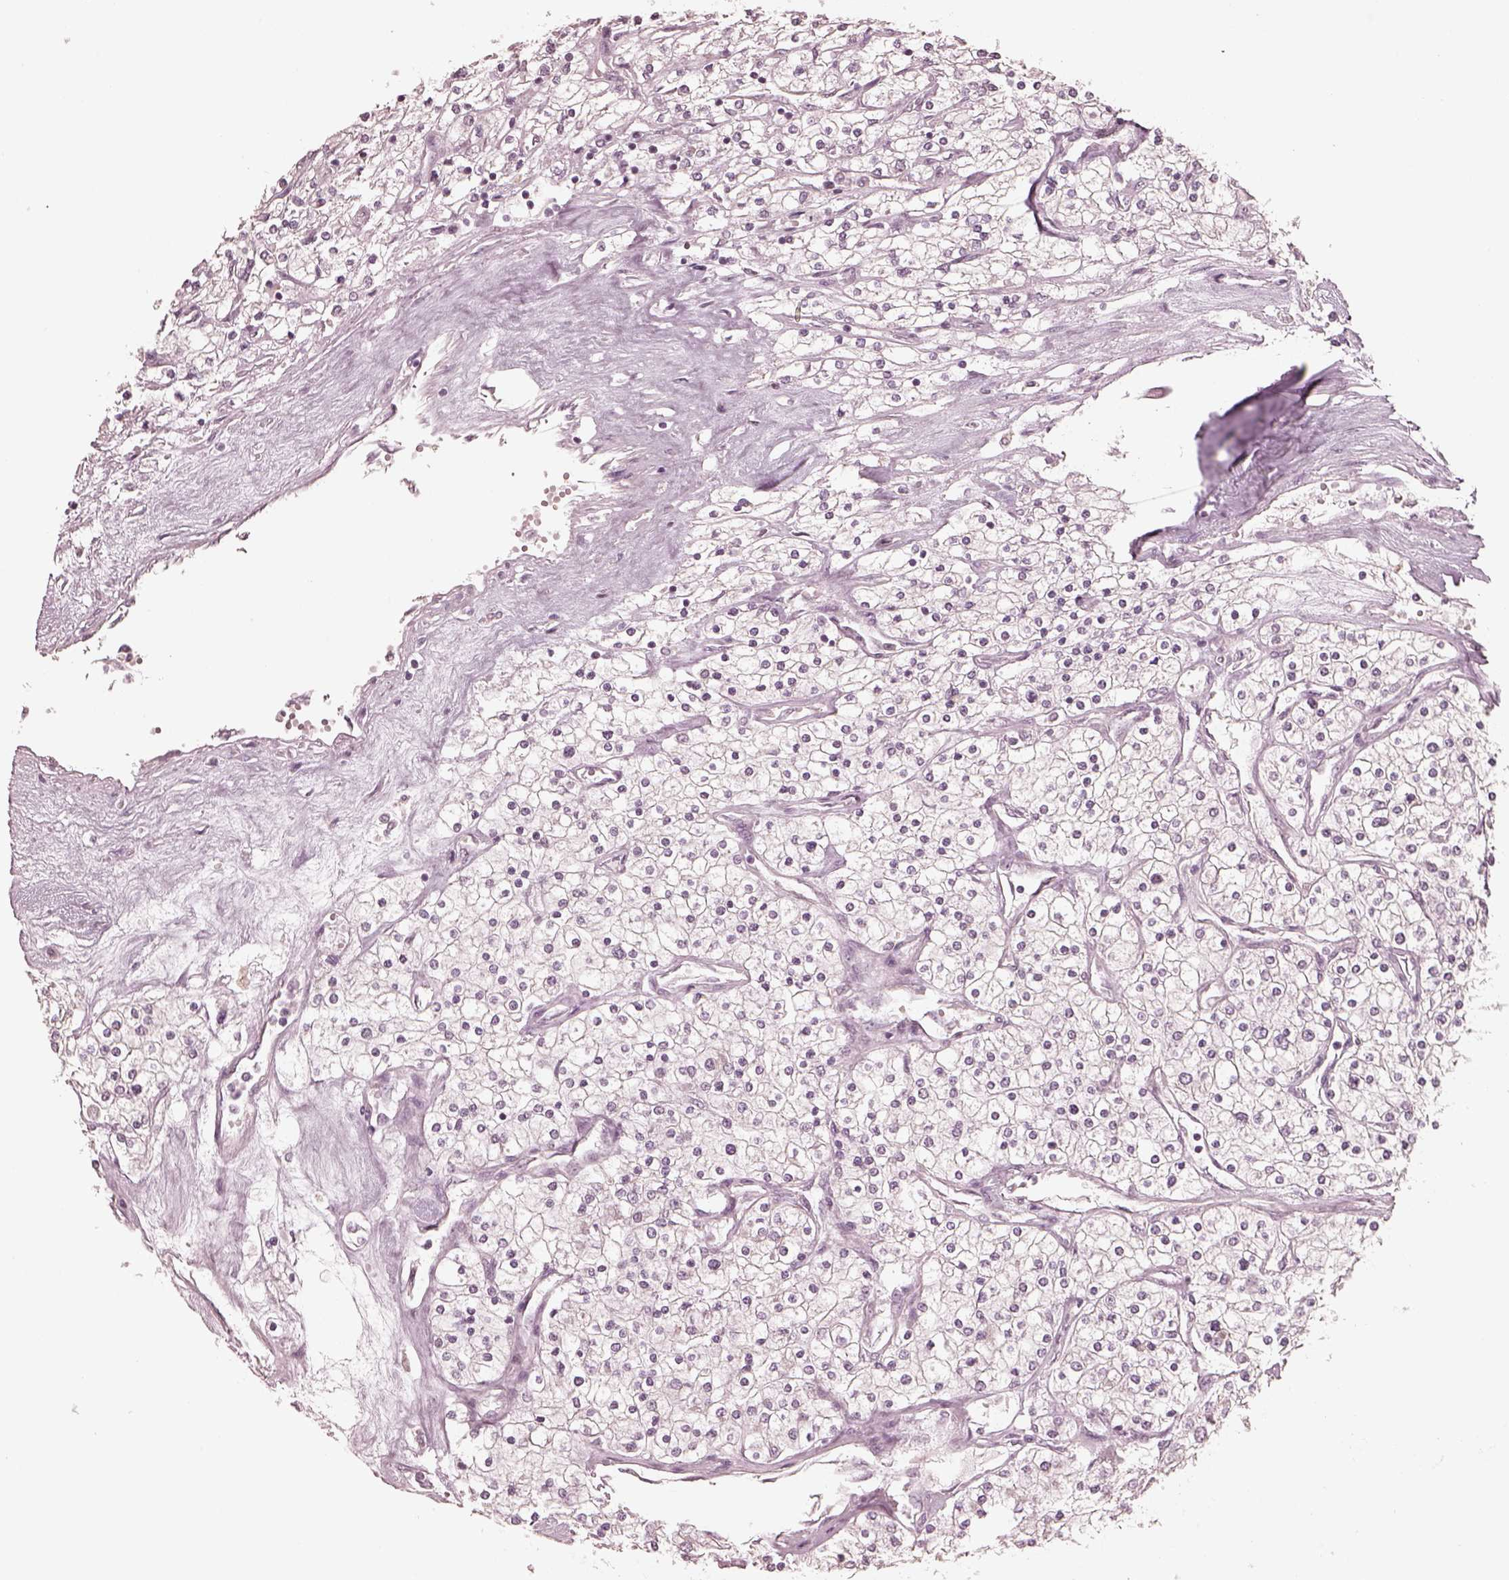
{"staining": {"intensity": "negative", "quantity": "none", "location": "none"}, "tissue": "renal cancer", "cell_type": "Tumor cells", "image_type": "cancer", "snomed": [{"axis": "morphology", "description": "Adenocarcinoma, NOS"}, {"axis": "topography", "description": "Kidney"}], "caption": "There is no significant expression in tumor cells of renal adenocarcinoma.", "gene": "IQCB1", "patient": {"sex": "male", "age": 80}}